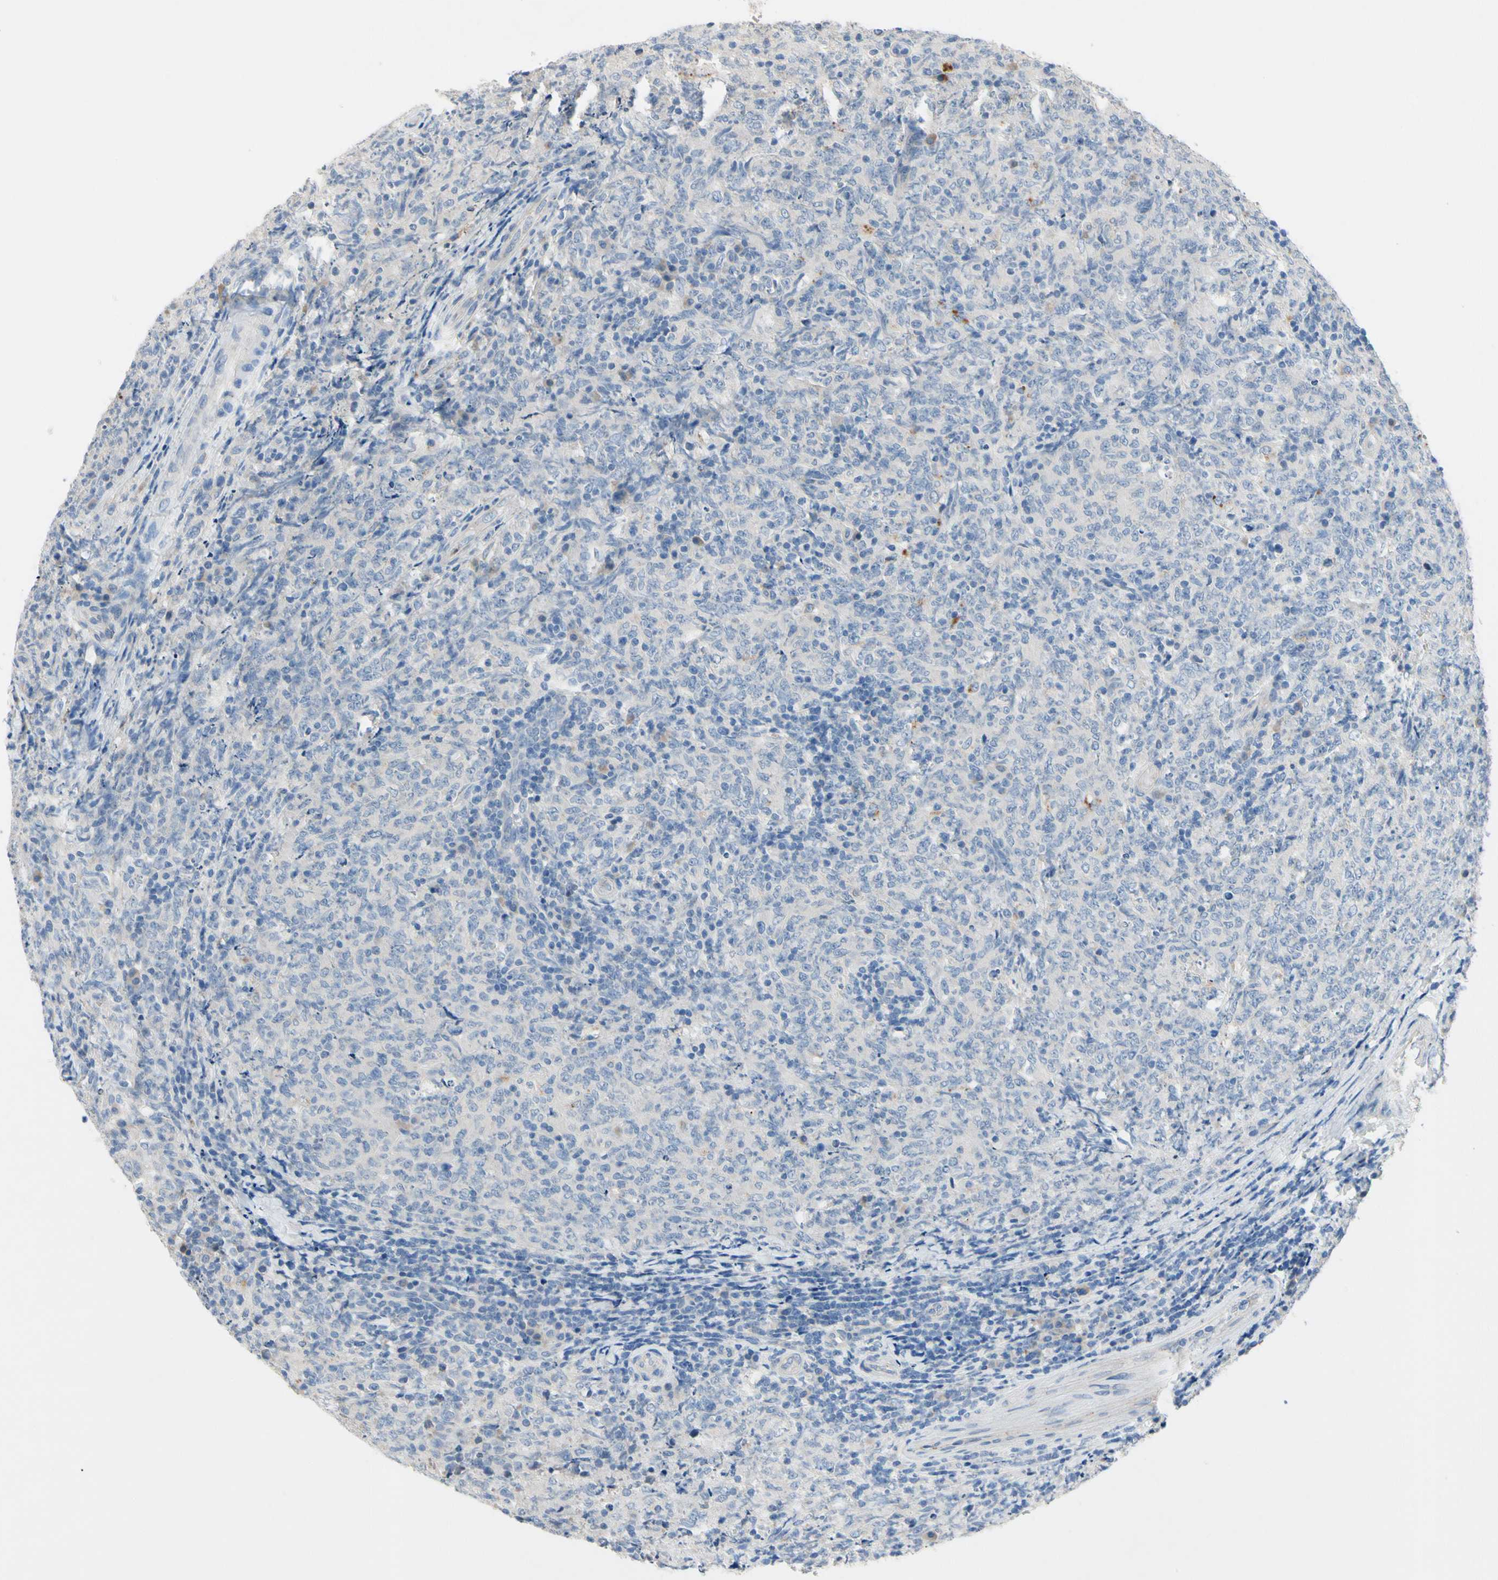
{"staining": {"intensity": "negative", "quantity": "none", "location": "none"}, "tissue": "lymphoma", "cell_type": "Tumor cells", "image_type": "cancer", "snomed": [{"axis": "morphology", "description": "Malignant lymphoma, non-Hodgkin's type, High grade"}, {"axis": "topography", "description": "Tonsil"}], "caption": "Immunohistochemistry (IHC) of human high-grade malignant lymphoma, non-Hodgkin's type exhibits no positivity in tumor cells. (DAB immunohistochemistry, high magnification).", "gene": "RETSAT", "patient": {"sex": "female", "age": 36}}